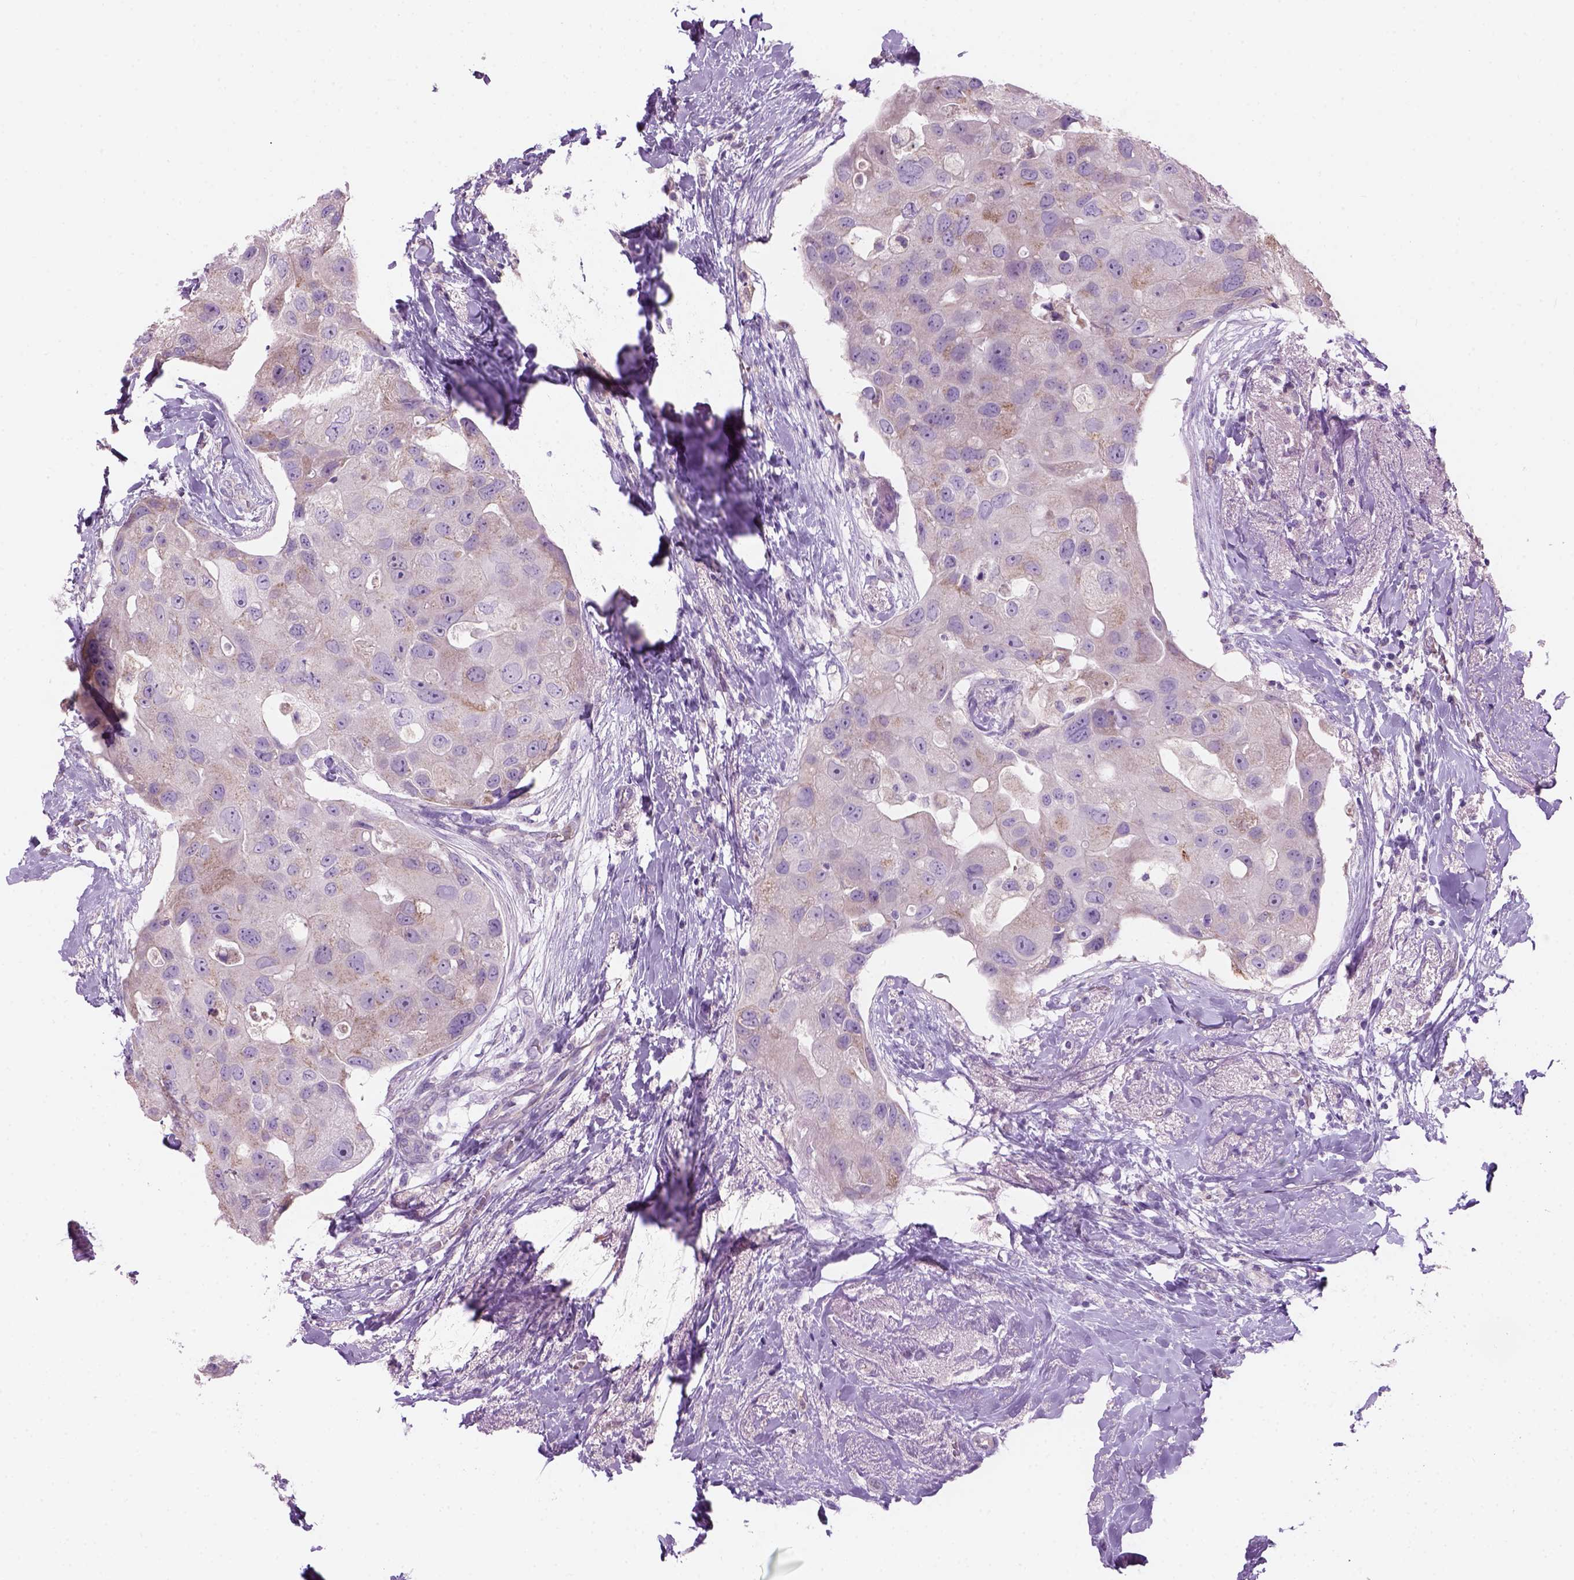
{"staining": {"intensity": "weak", "quantity": "<25%", "location": "cytoplasmic/membranous"}, "tissue": "breast cancer", "cell_type": "Tumor cells", "image_type": "cancer", "snomed": [{"axis": "morphology", "description": "Duct carcinoma"}, {"axis": "topography", "description": "Breast"}], "caption": "Immunohistochemistry (IHC) photomicrograph of infiltrating ductal carcinoma (breast) stained for a protein (brown), which shows no staining in tumor cells.", "gene": "CD84", "patient": {"sex": "female", "age": 43}}